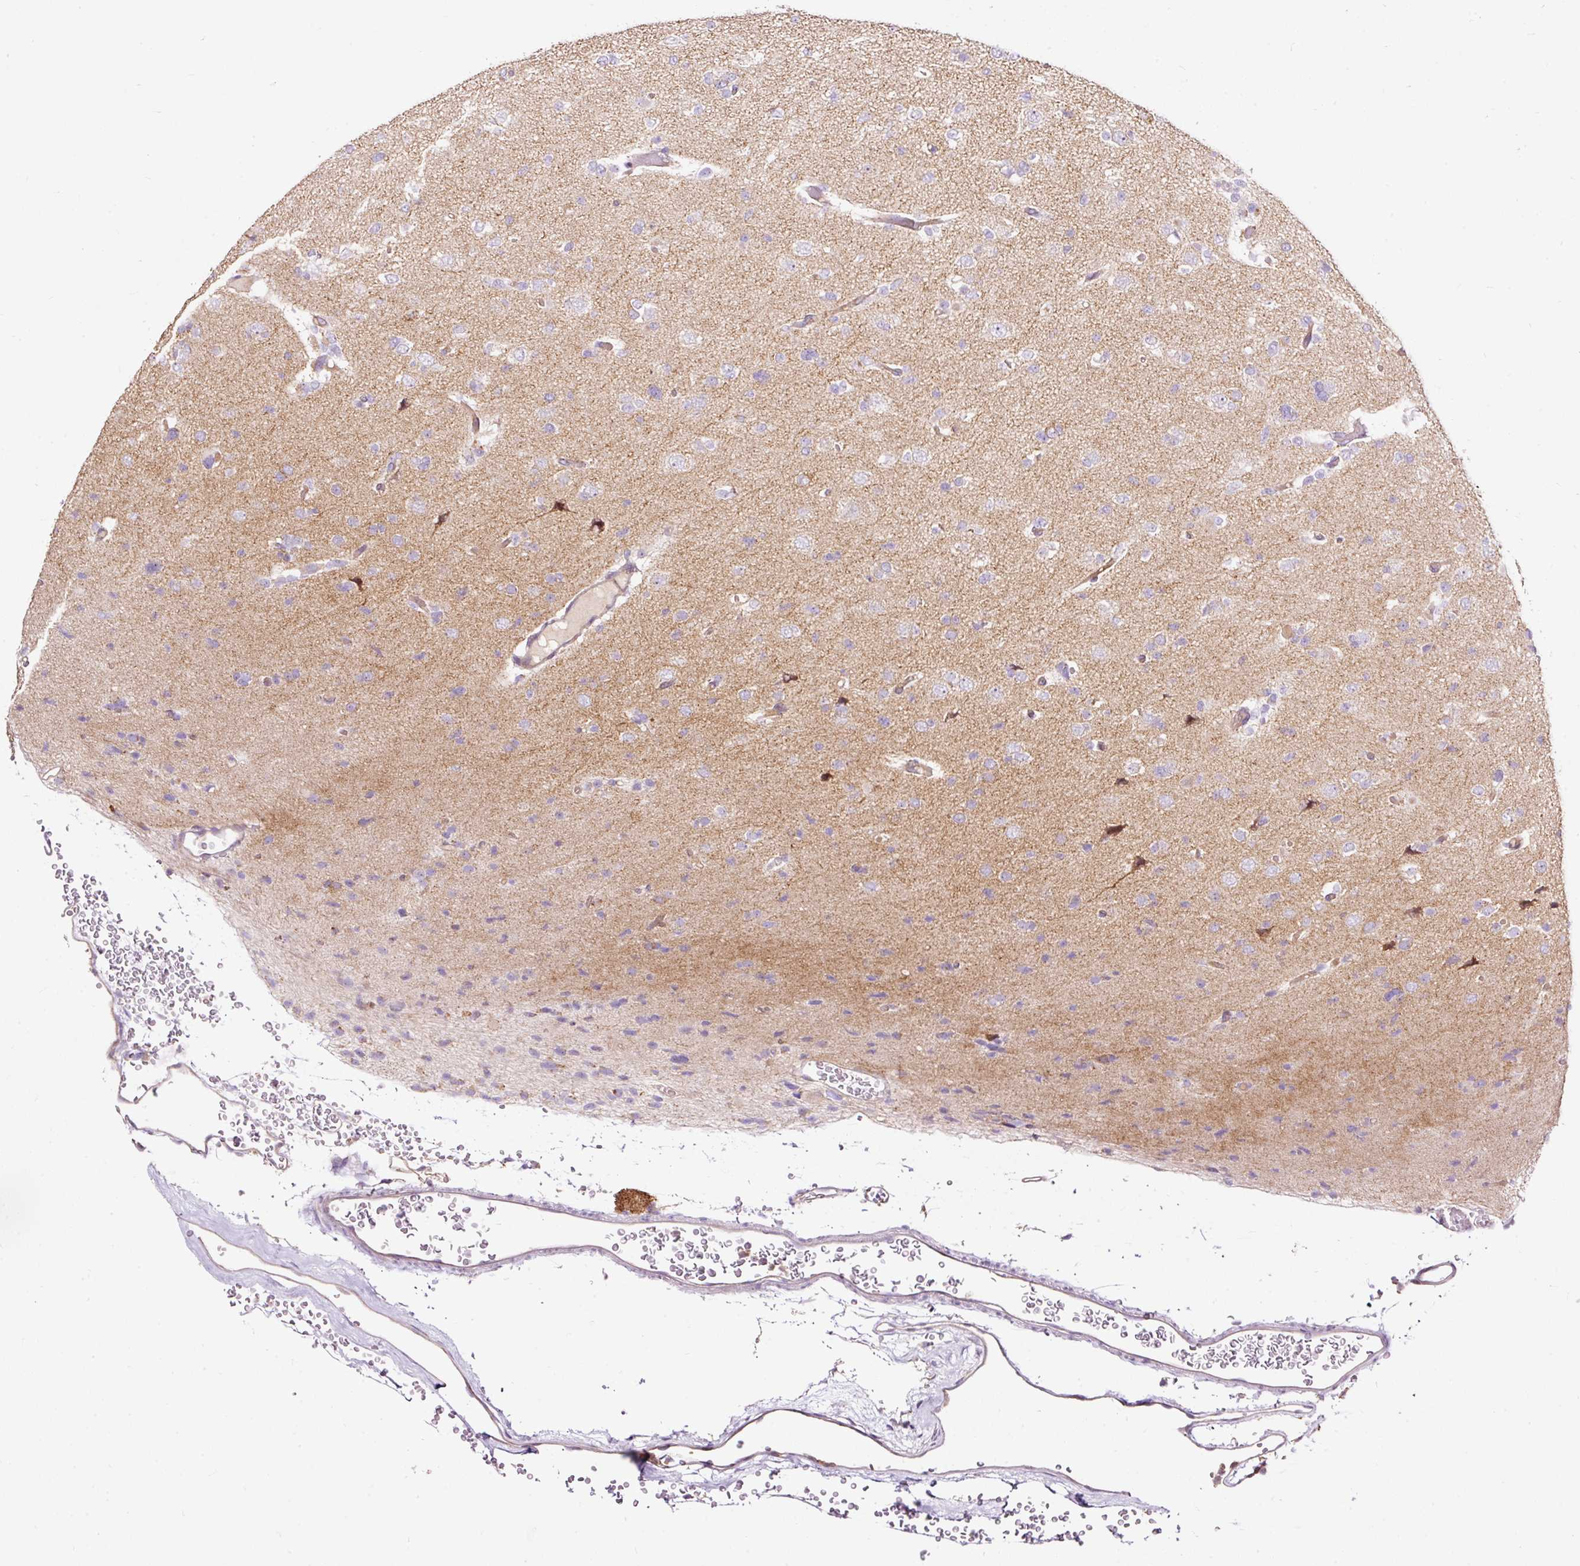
{"staining": {"intensity": "weak", "quantity": "<25%", "location": "cytoplasmic/membranous"}, "tissue": "glioma", "cell_type": "Tumor cells", "image_type": "cancer", "snomed": [{"axis": "morphology", "description": "Glioma, malignant, Low grade"}, {"axis": "topography", "description": "Brain"}], "caption": "Glioma stained for a protein using immunohistochemistry reveals no expression tumor cells.", "gene": "BOLA3", "patient": {"sex": "female", "age": 22}}